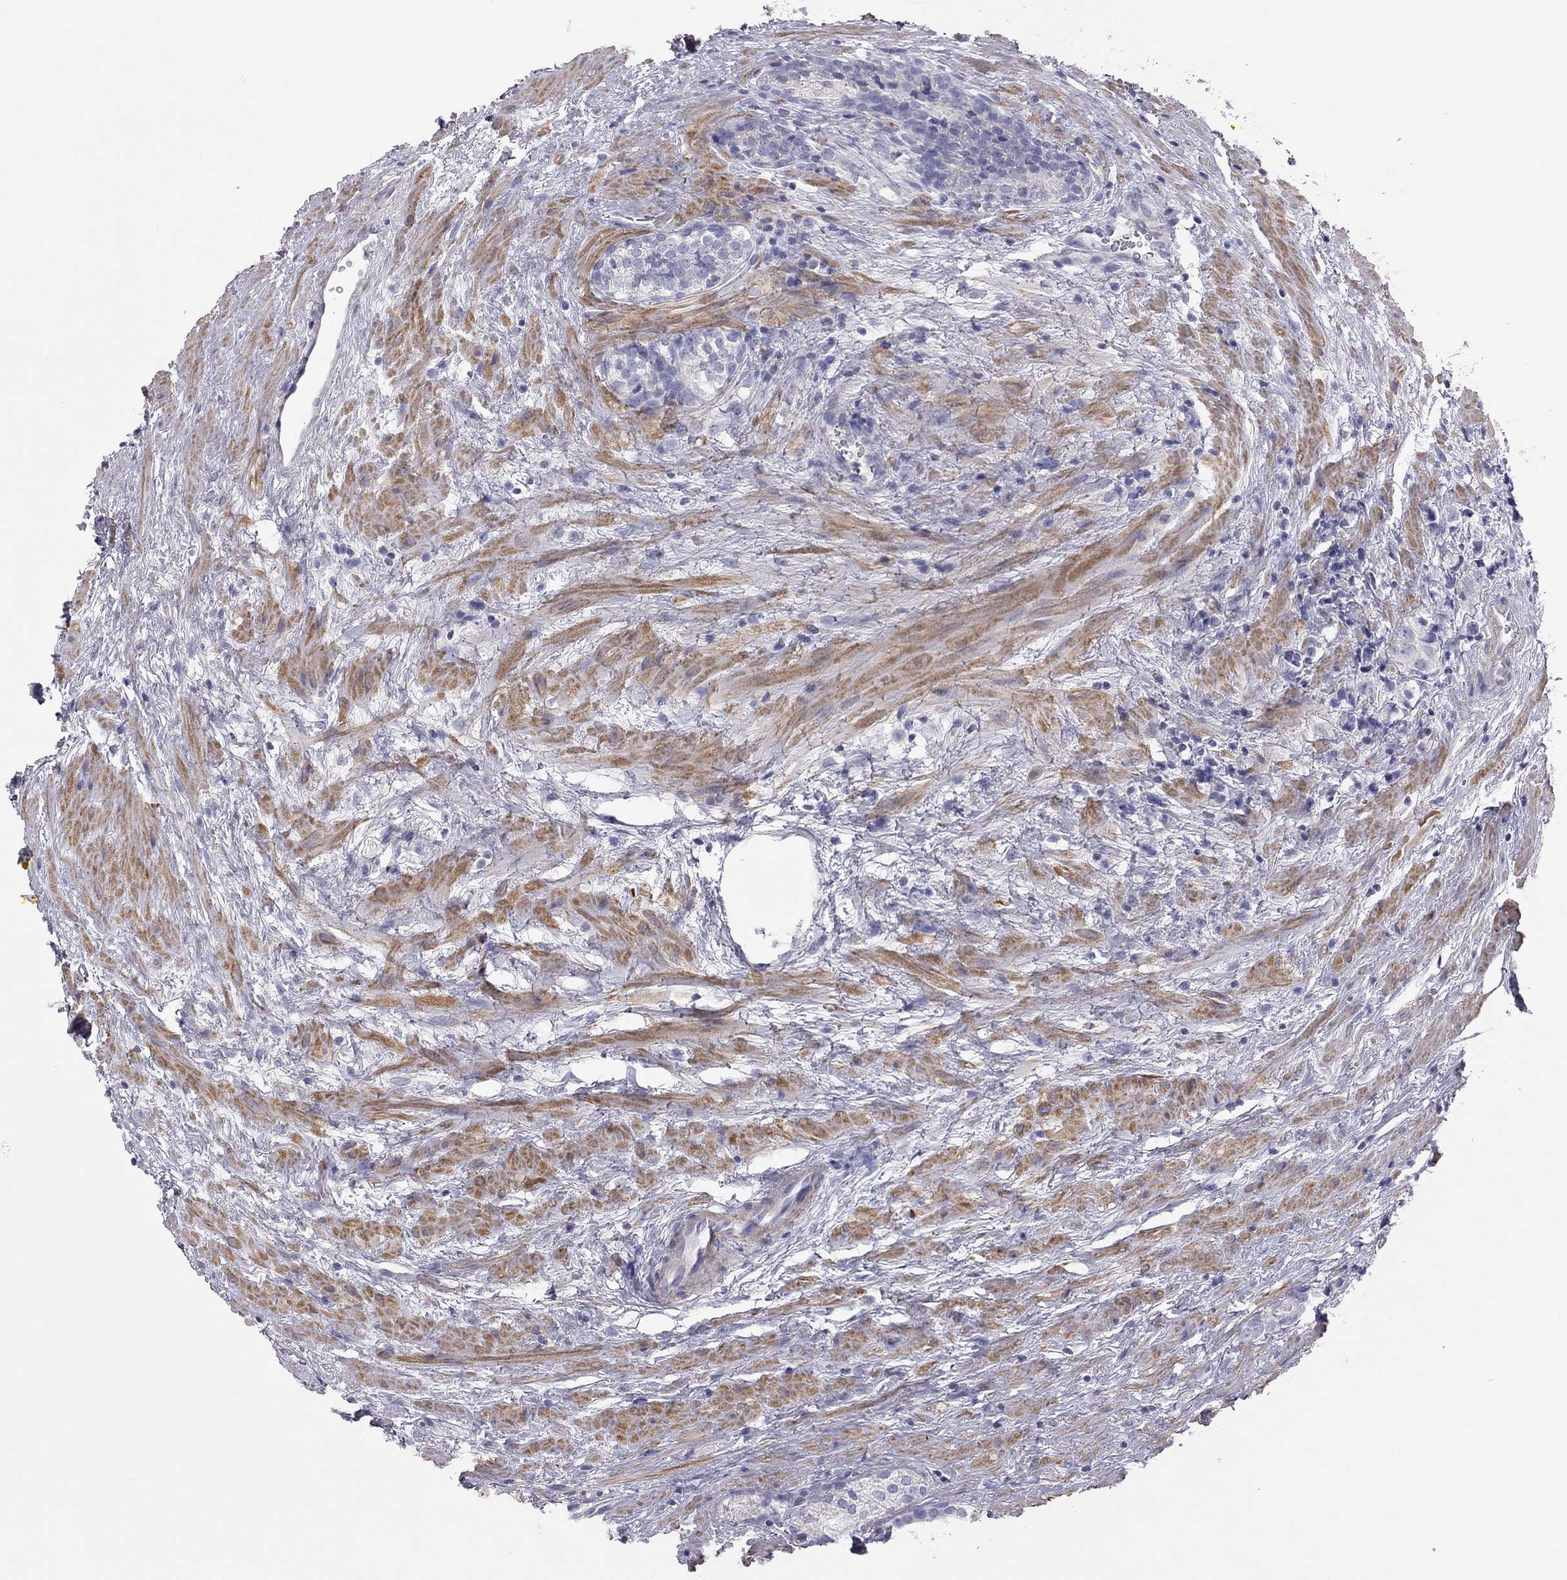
{"staining": {"intensity": "negative", "quantity": "none", "location": "none"}, "tissue": "prostate cancer", "cell_type": "Tumor cells", "image_type": "cancer", "snomed": [{"axis": "morphology", "description": "Adenocarcinoma, NOS"}, {"axis": "topography", "description": "Prostate and seminal vesicle, NOS"}], "caption": "Adenocarcinoma (prostate) stained for a protein using immunohistochemistry (IHC) demonstrates no staining tumor cells.", "gene": "ADCYAP1", "patient": {"sex": "male", "age": 63}}